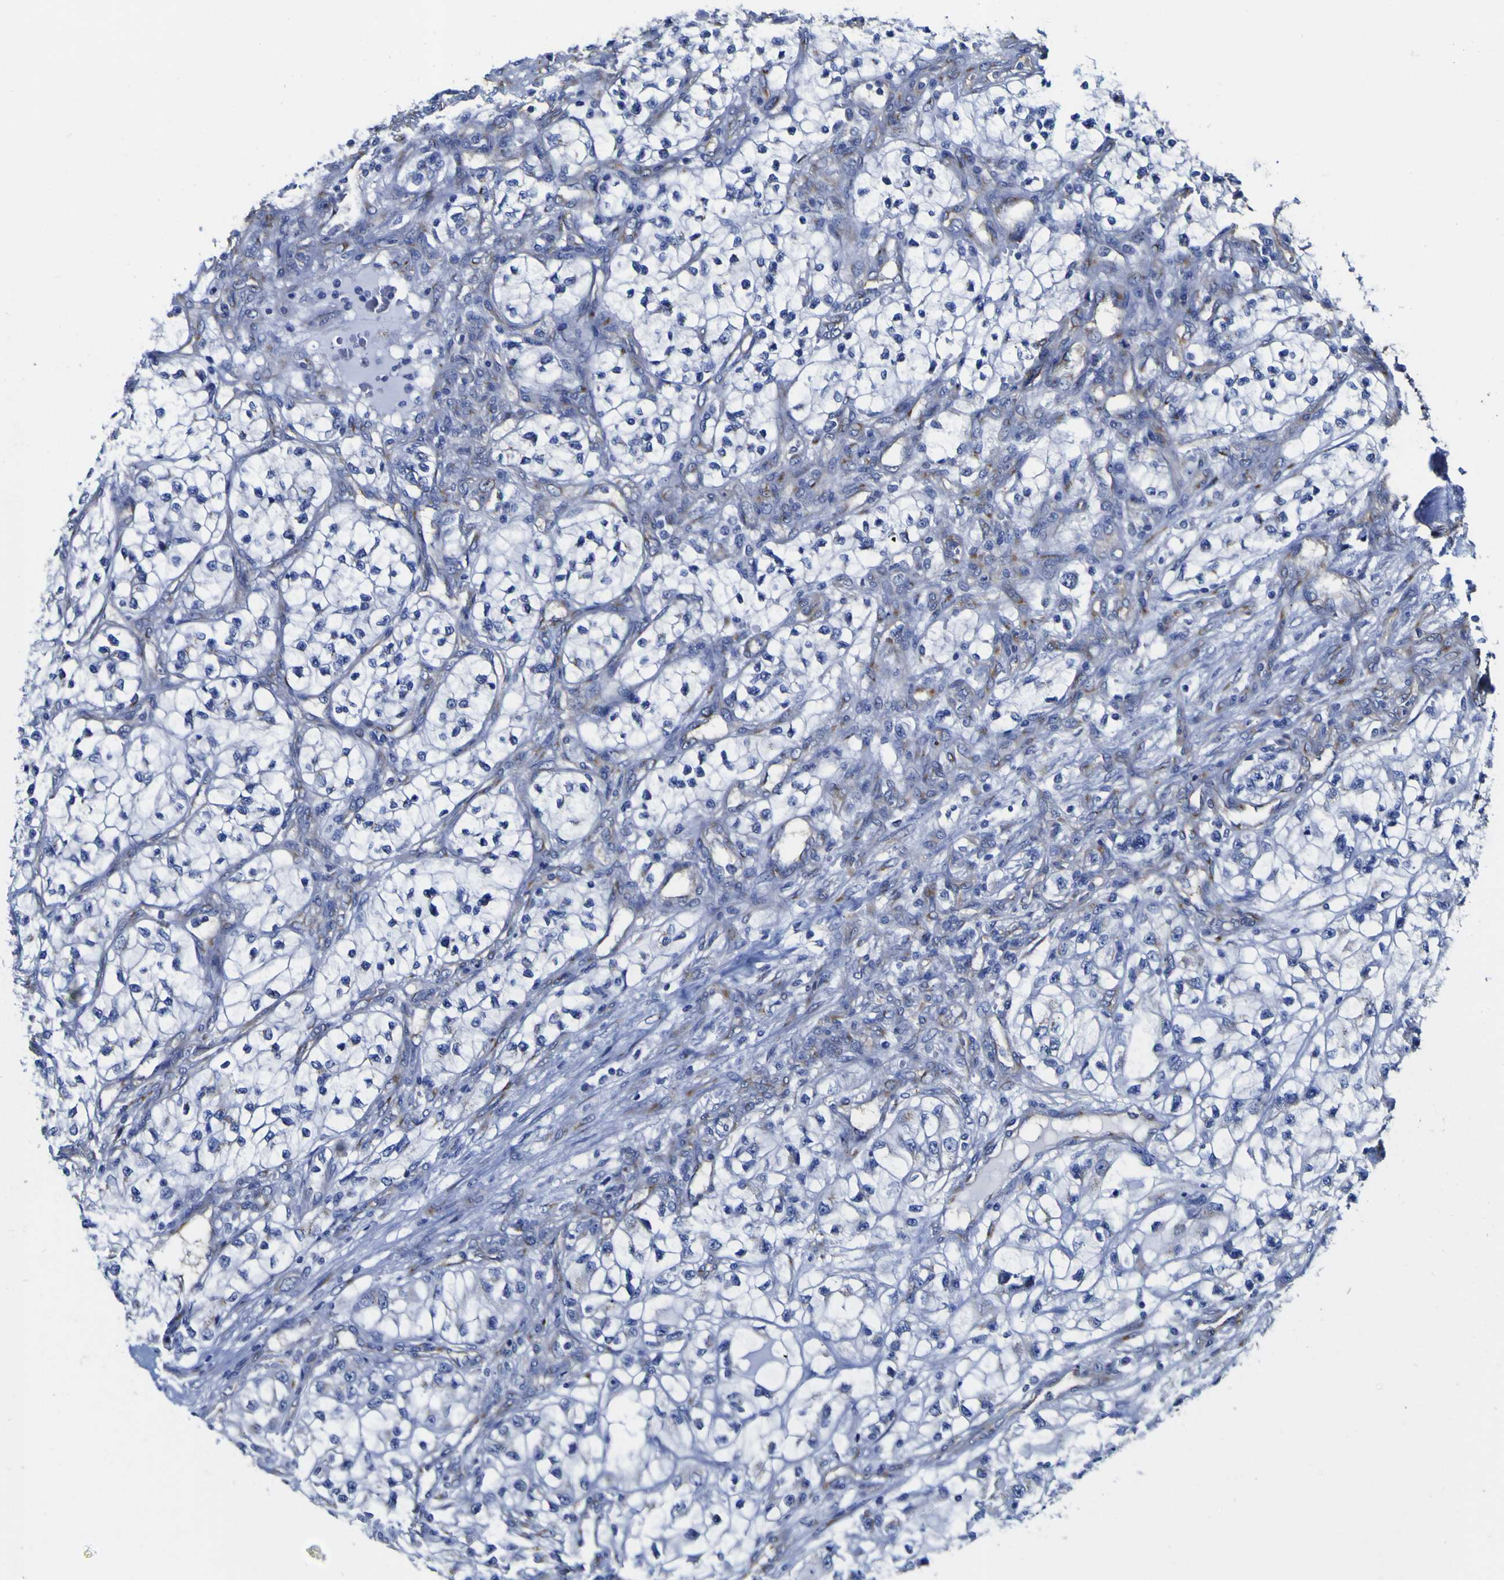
{"staining": {"intensity": "negative", "quantity": "none", "location": "none"}, "tissue": "renal cancer", "cell_type": "Tumor cells", "image_type": "cancer", "snomed": [{"axis": "morphology", "description": "Adenocarcinoma, NOS"}, {"axis": "topography", "description": "Kidney"}], "caption": "The micrograph reveals no staining of tumor cells in renal cancer (adenocarcinoma).", "gene": "GOLM1", "patient": {"sex": "female", "age": 57}}